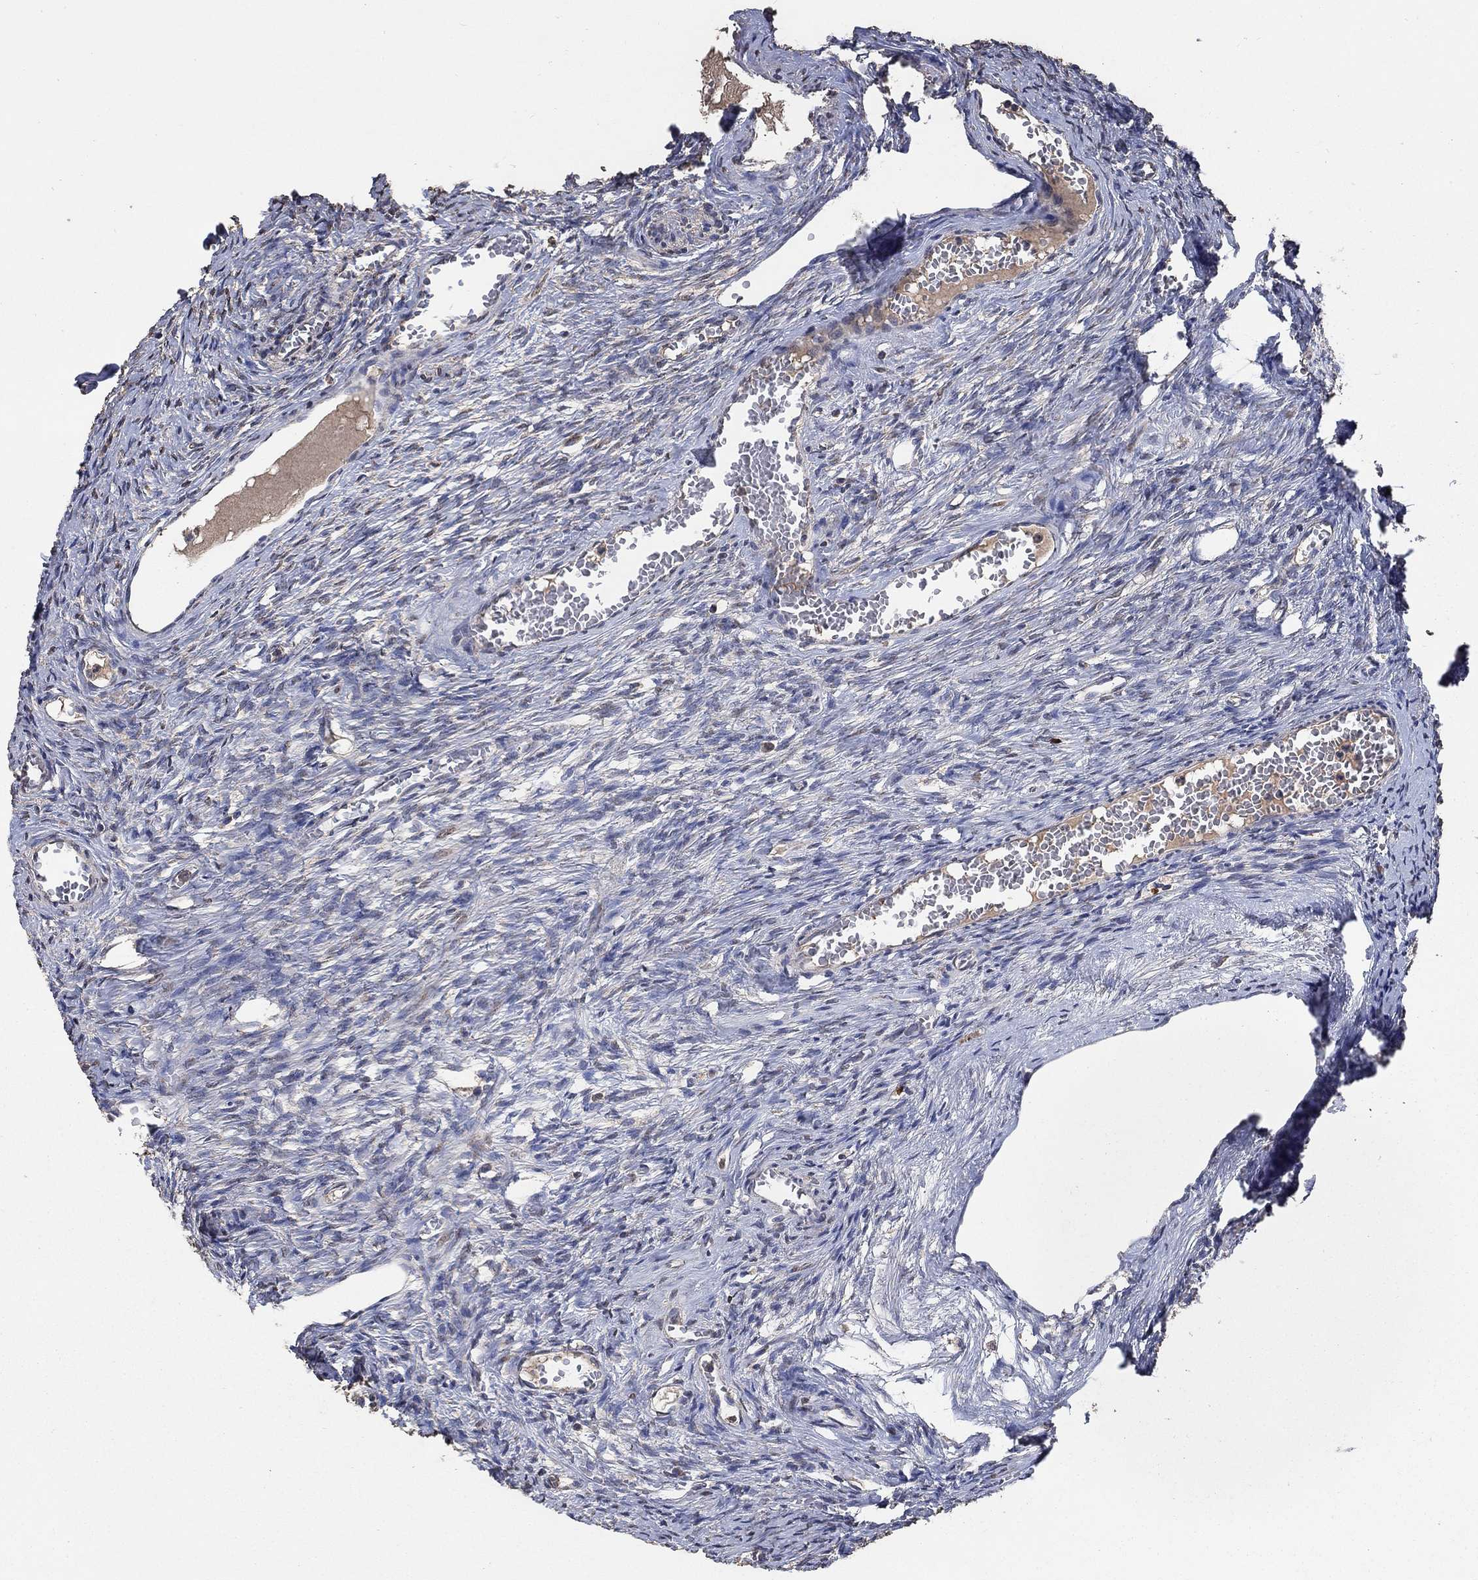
{"staining": {"intensity": "moderate", "quantity": "<25%", "location": "cytoplasmic/membranous"}, "tissue": "ovary", "cell_type": "Follicle cells", "image_type": "normal", "snomed": [{"axis": "morphology", "description": "Normal tissue, NOS"}, {"axis": "topography", "description": "Ovary"}], "caption": "Immunohistochemical staining of benign ovary reveals low levels of moderate cytoplasmic/membranous expression in about <25% of follicle cells.", "gene": "MRPS24", "patient": {"sex": "female", "age": 39}}